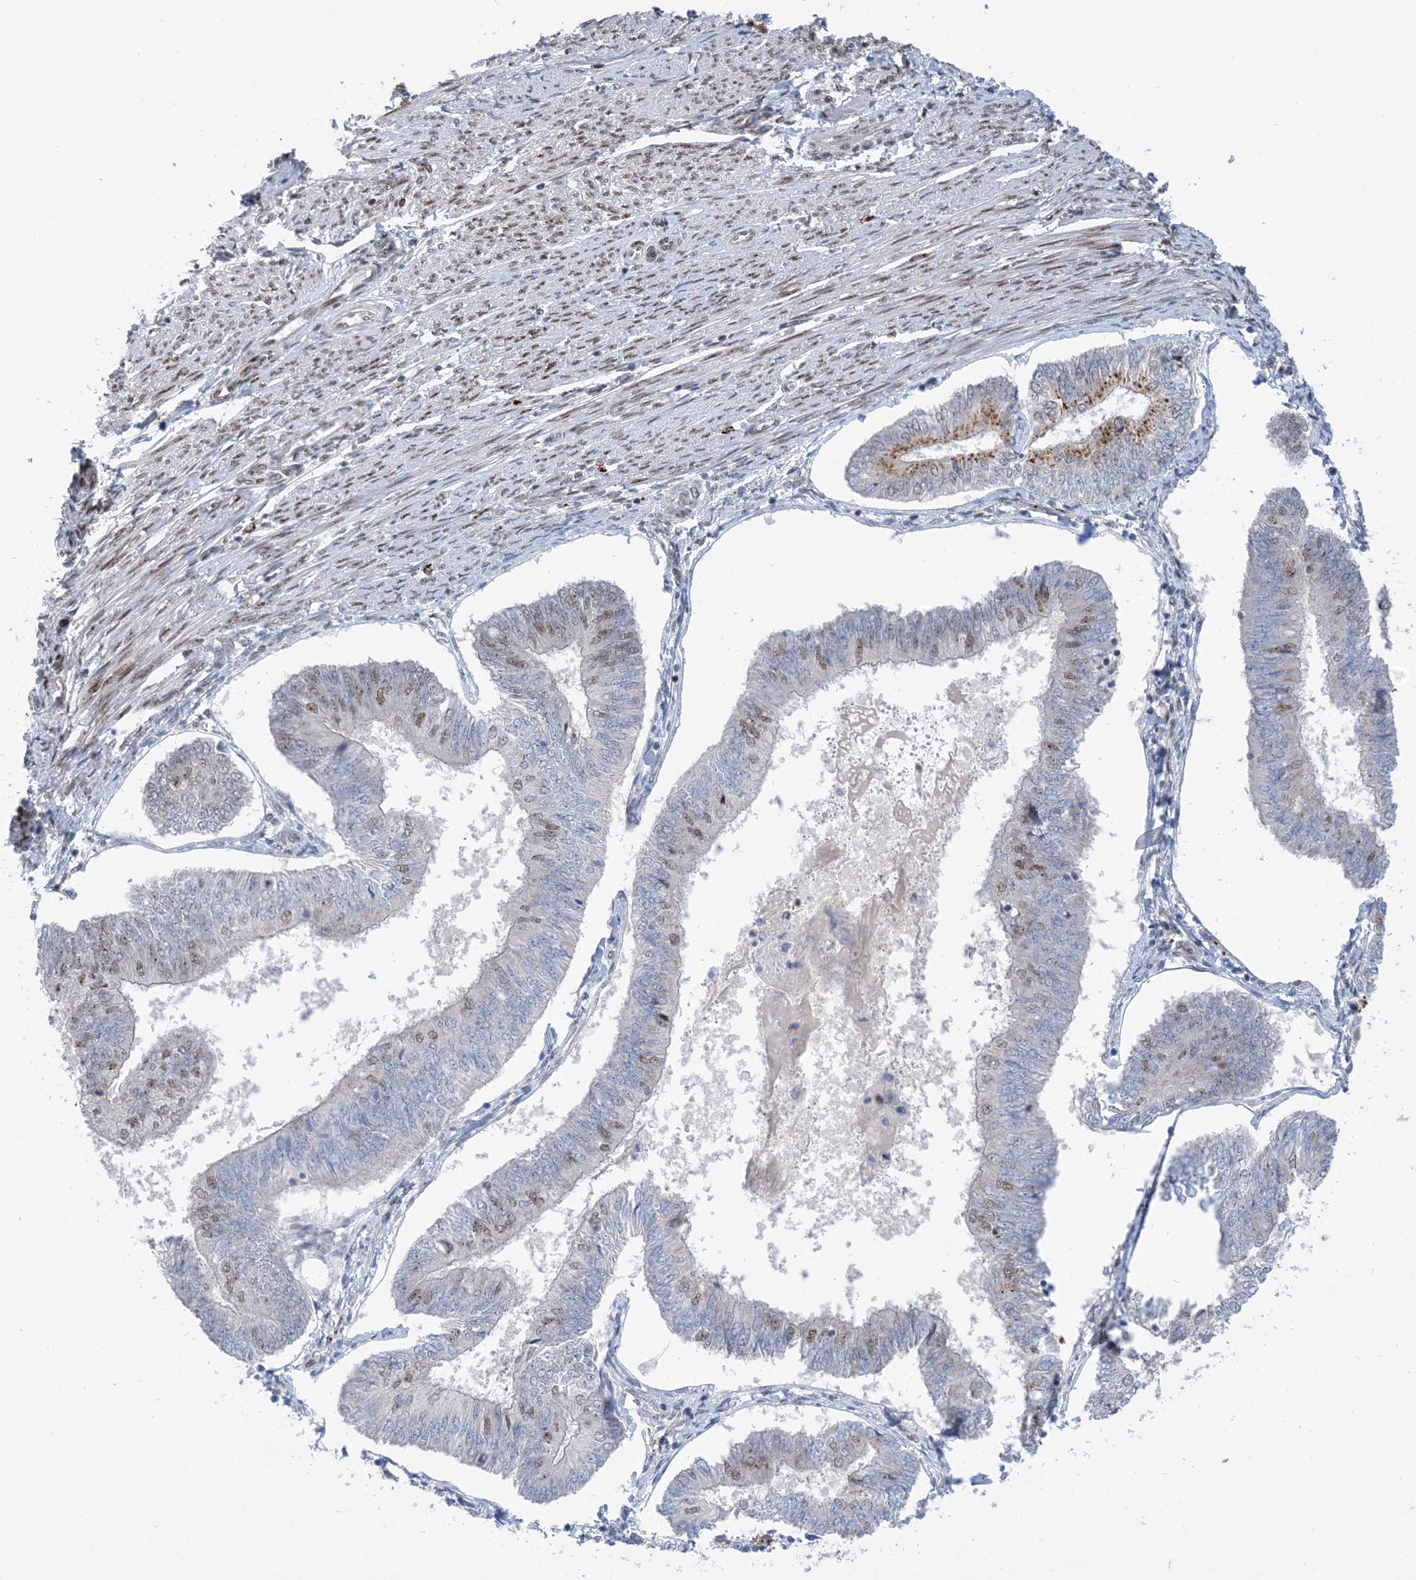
{"staining": {"intensity": "moderate", "quantity": "<25%", "location": "nuclear"}, "tissue": "endometrial cancer", "cell_type": "Tumor cells", "image_type": "cancer", "snomed": [{"axis": "morphology", "description": "Adenocarcinoma, NOS"}, {"axis": "topography", "description": "Endometrium"}], "caption": "Approximately <25% of tumor cells in adenocarcinoma (endometrial) demonstrate moderate nuclear protein expression as visualized by brown immunohistochemical staining.", "gene": "TSPYL1", "patient": {"sex": "female", "age": 58}}